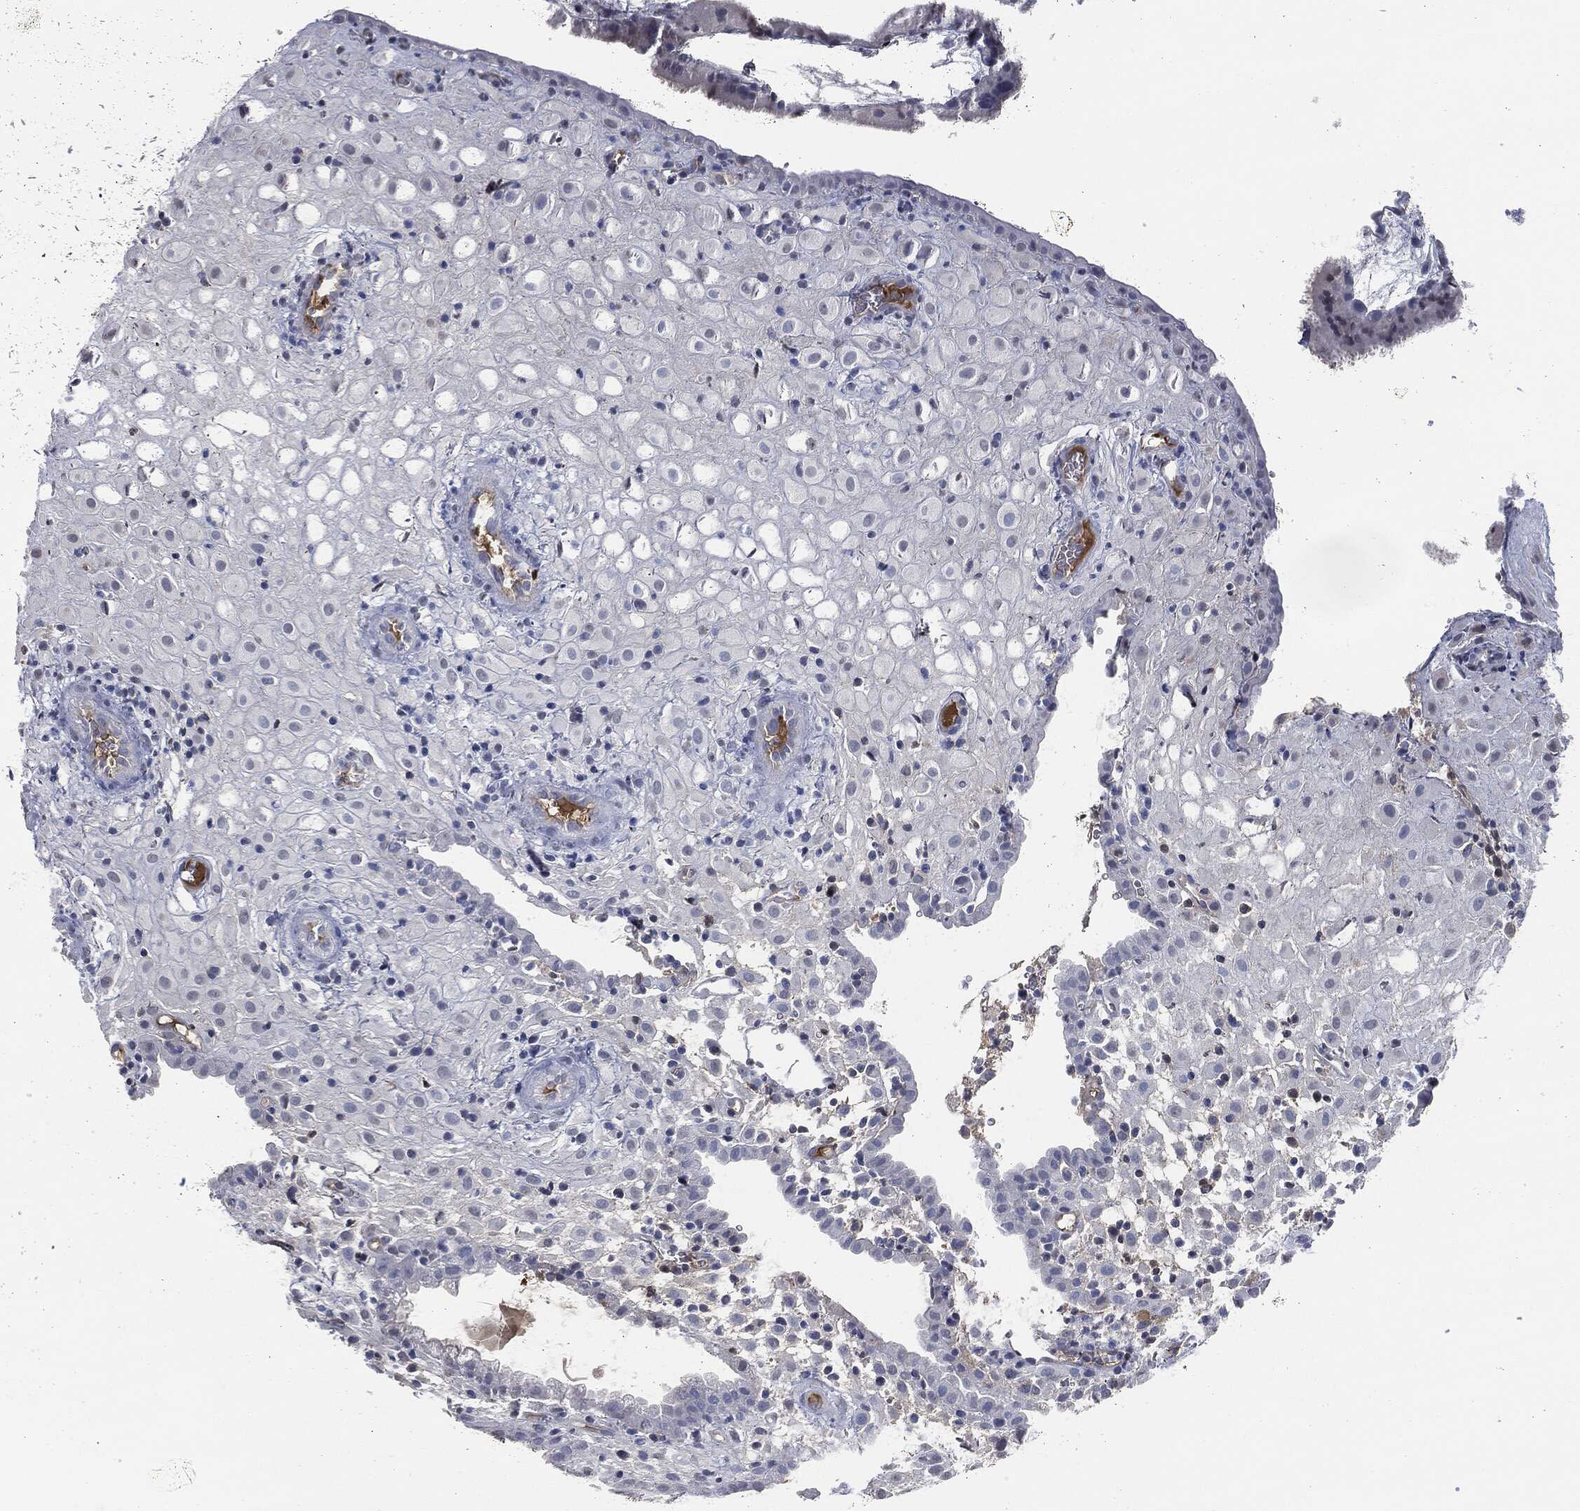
{"staining": {"intensity": "negative", "quantity": "none", "location": "none"}, "tissue": "placenta", "cell_type": "Decidual cells", "image_type": "normal", "snomed": [{"axis": "morphology", "description": "Normal tissue, NOS"}, {"axis": "topography", "description": "Placenta"}], "caption": "This is a photomicrograph of immunohistochemistry (IHC) staining of benign placenta, which shows no expression in decidual cells. The staining is performed using DAB (3,3'-diaminobenzidine) brown chromogen with nuclei counter-stained in using hematoxylin.", "gene": "SIGLEC7", "patient": {"sex": "female", "age": 19}}